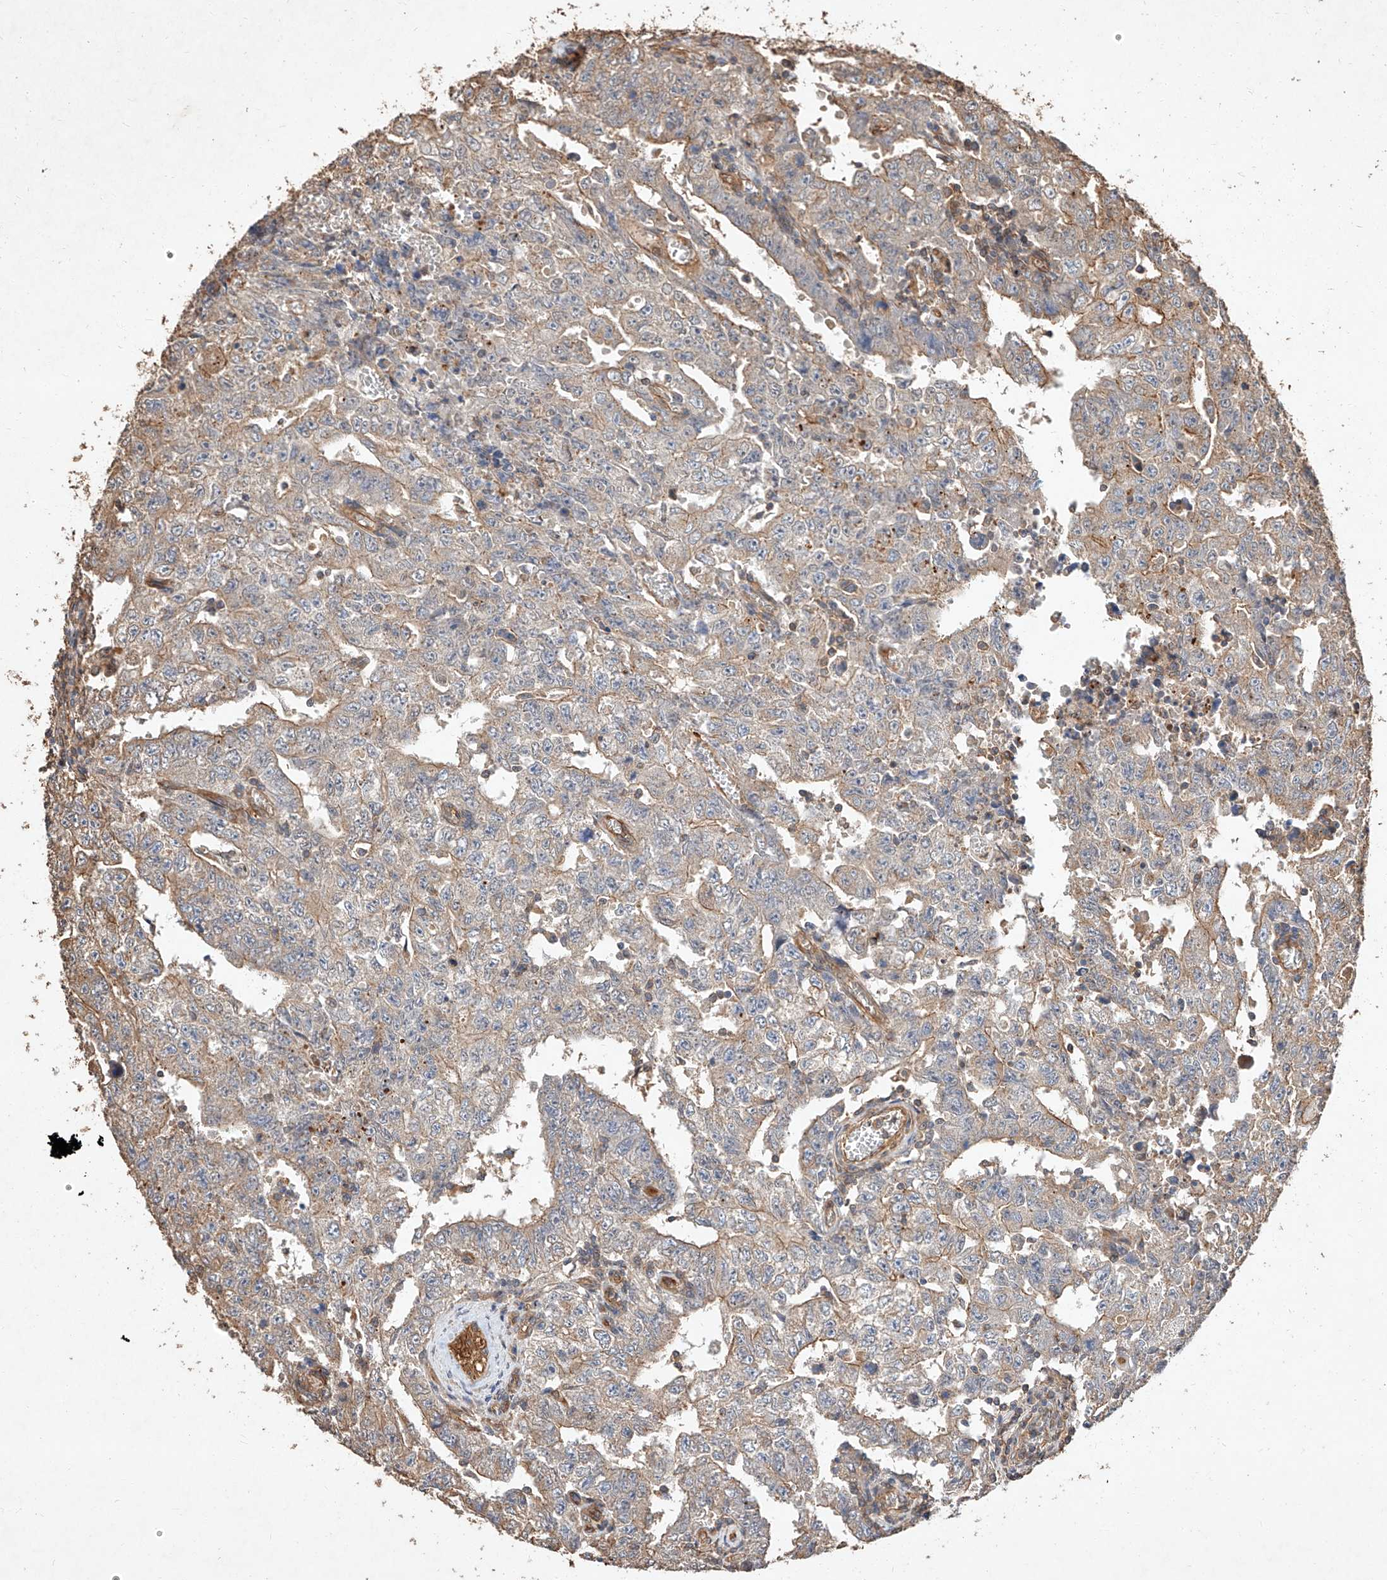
{"staining": {"intensity": "weak", "quantity": "25%-75%", "location": "cytoplasmic/membranous"}, "tissue": "testis cancer", "cell_type": "Tumor cells", "image_type": "cancer", "snomed": [{"axis": "morphology", "description": "Carcinoma, Embryonal, NOS"}, {"axis": "topography", "description": "Testis"}], "caption": "The image reveals immunohistochemical staining of testis cancer. There is weak cytoplasmic/membranous staining is present in about 25%-75% of tumor cells.", "gene": "GHDC", "patient": {"sex": "male", "age": 26}}